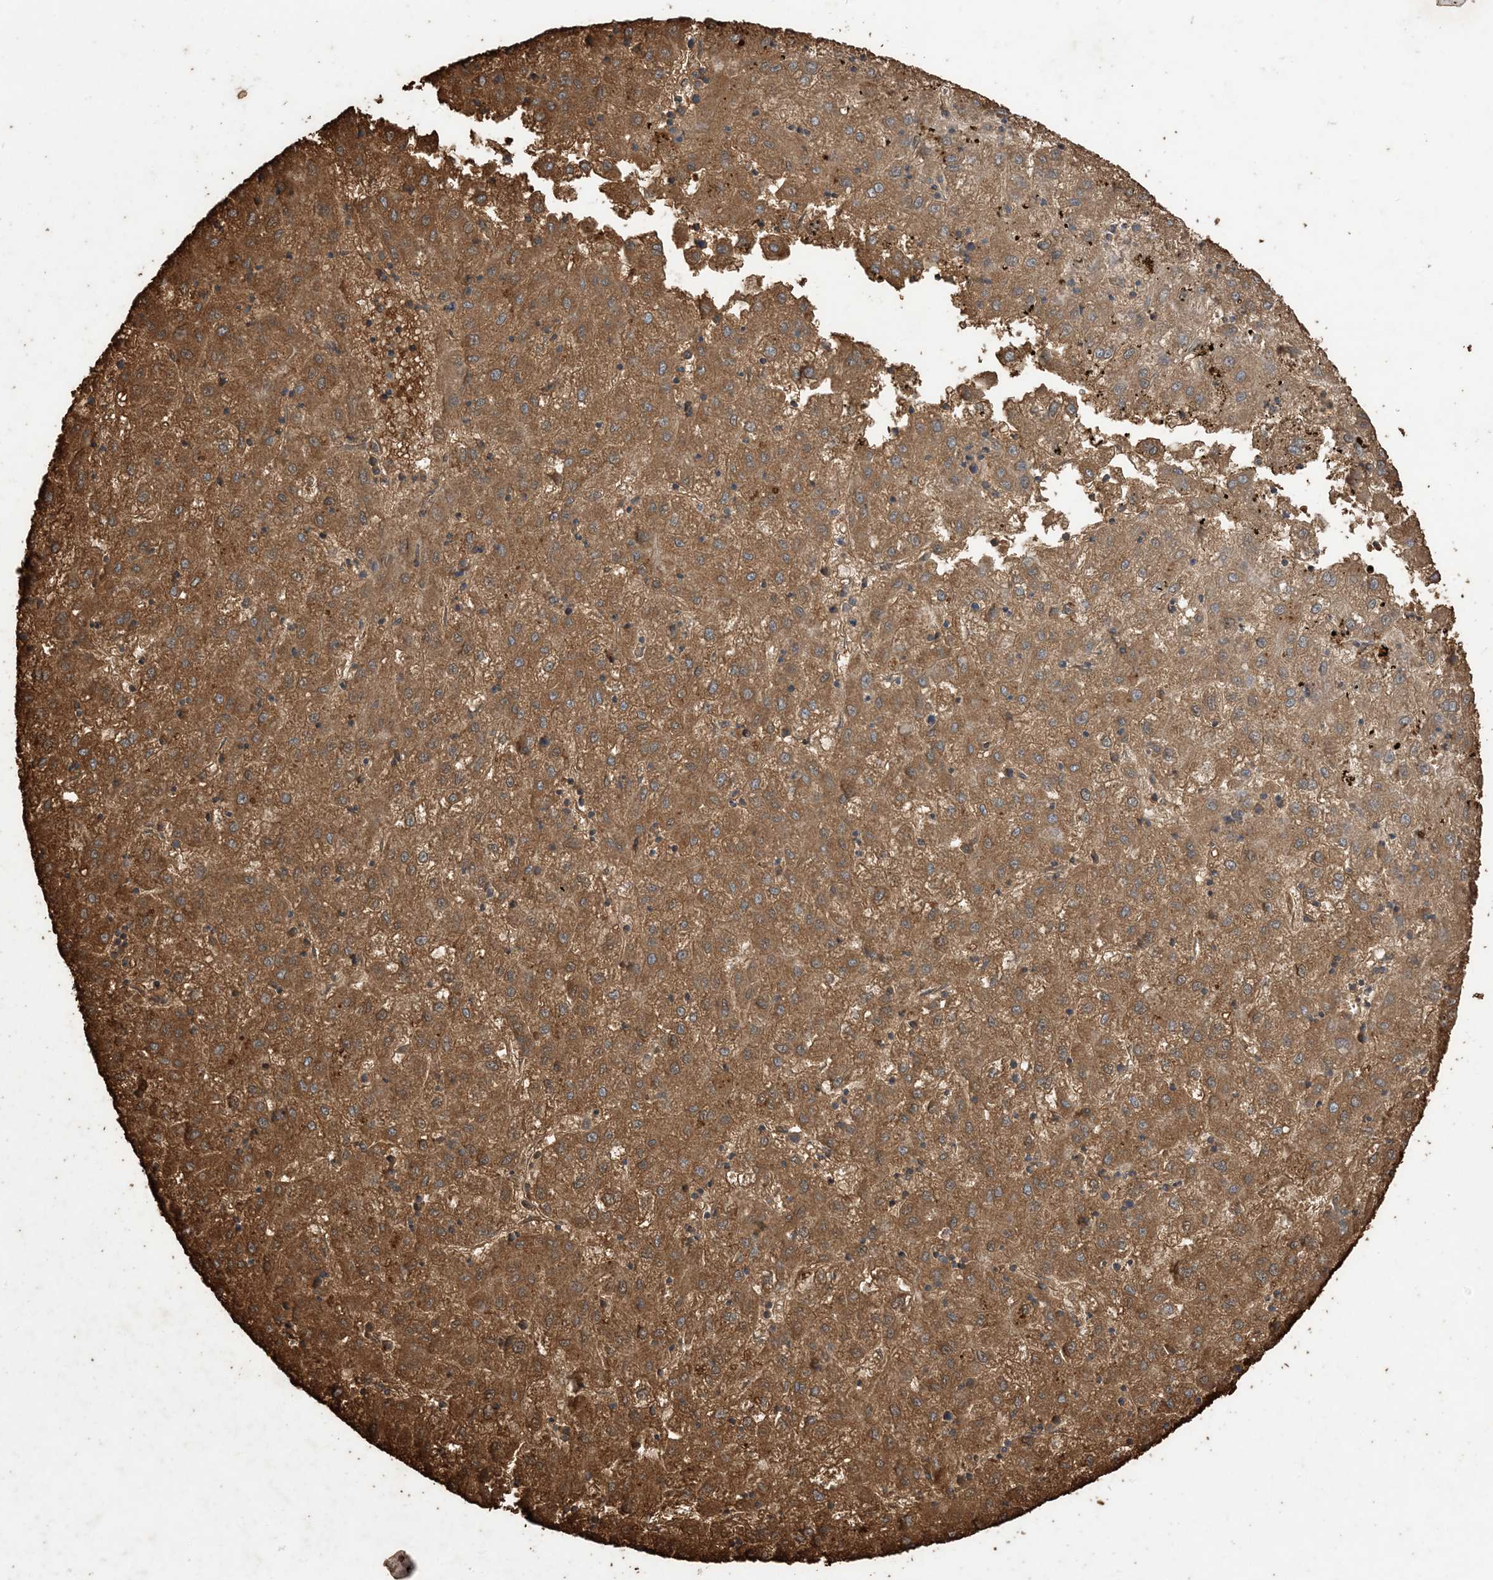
{"staining": {"intensity": "strong", "quantity": ">75%", "location": "cytoplasmic/membranous"}, "tissue": "liver cancer", "cell_type": "Tumor cells", "image_type": "cancer", "snomed": [{"axis": "morphology", "description": "Carcinoma, Hepatocellular, NOS"}, {"axis": "topography", "description": "Liver"}], "caption": "Protein expression analysis of liver cancer (hepatocellular carcinoma) reveals strong cytoplasmic/membranous expression in about >75% of tumor cells.", "gene": "HPS4", "patient": {"sex": "male", "age": 72}}